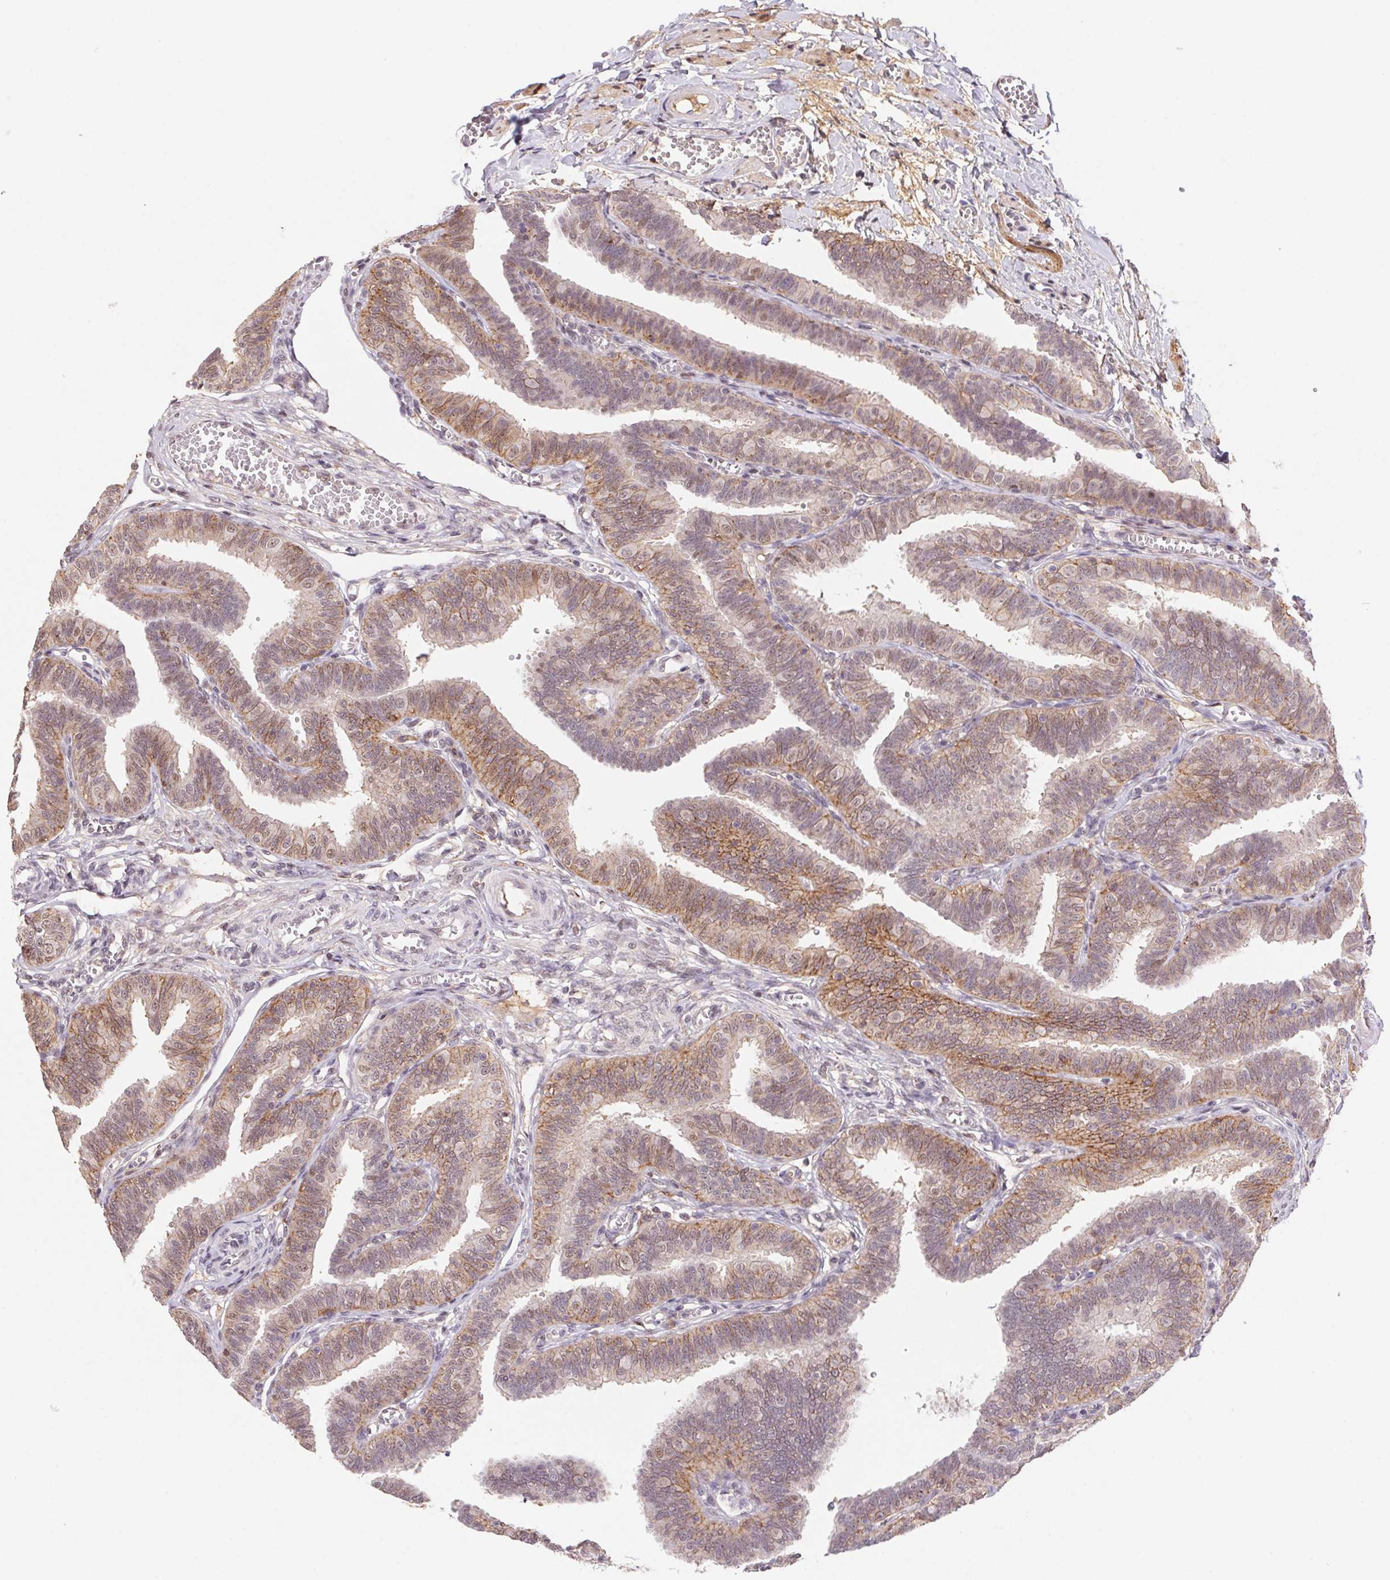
{"staining": {"intensity": "weak", "quantity": "25%-75%", "location": "cytoplasmic/membranous"}, "tissue": "fallopian tube", "cell_type": "Glandular cells", "image_type": "normal", "snomed": [{"axis": "morphology", "description": "Normal tissue, NOS"}, {"axis": "topography", "description": "Fallopian tube"}], "caption": "About 25%-75% of glandular cells in unremarkable human fallopian tube exhibit weak cytoplasmic/membranous protein staining as visualized by brown immunohistochemical staining.", "gene": "SLC52A2", "patient": {"sex": "female", "age": 25}}